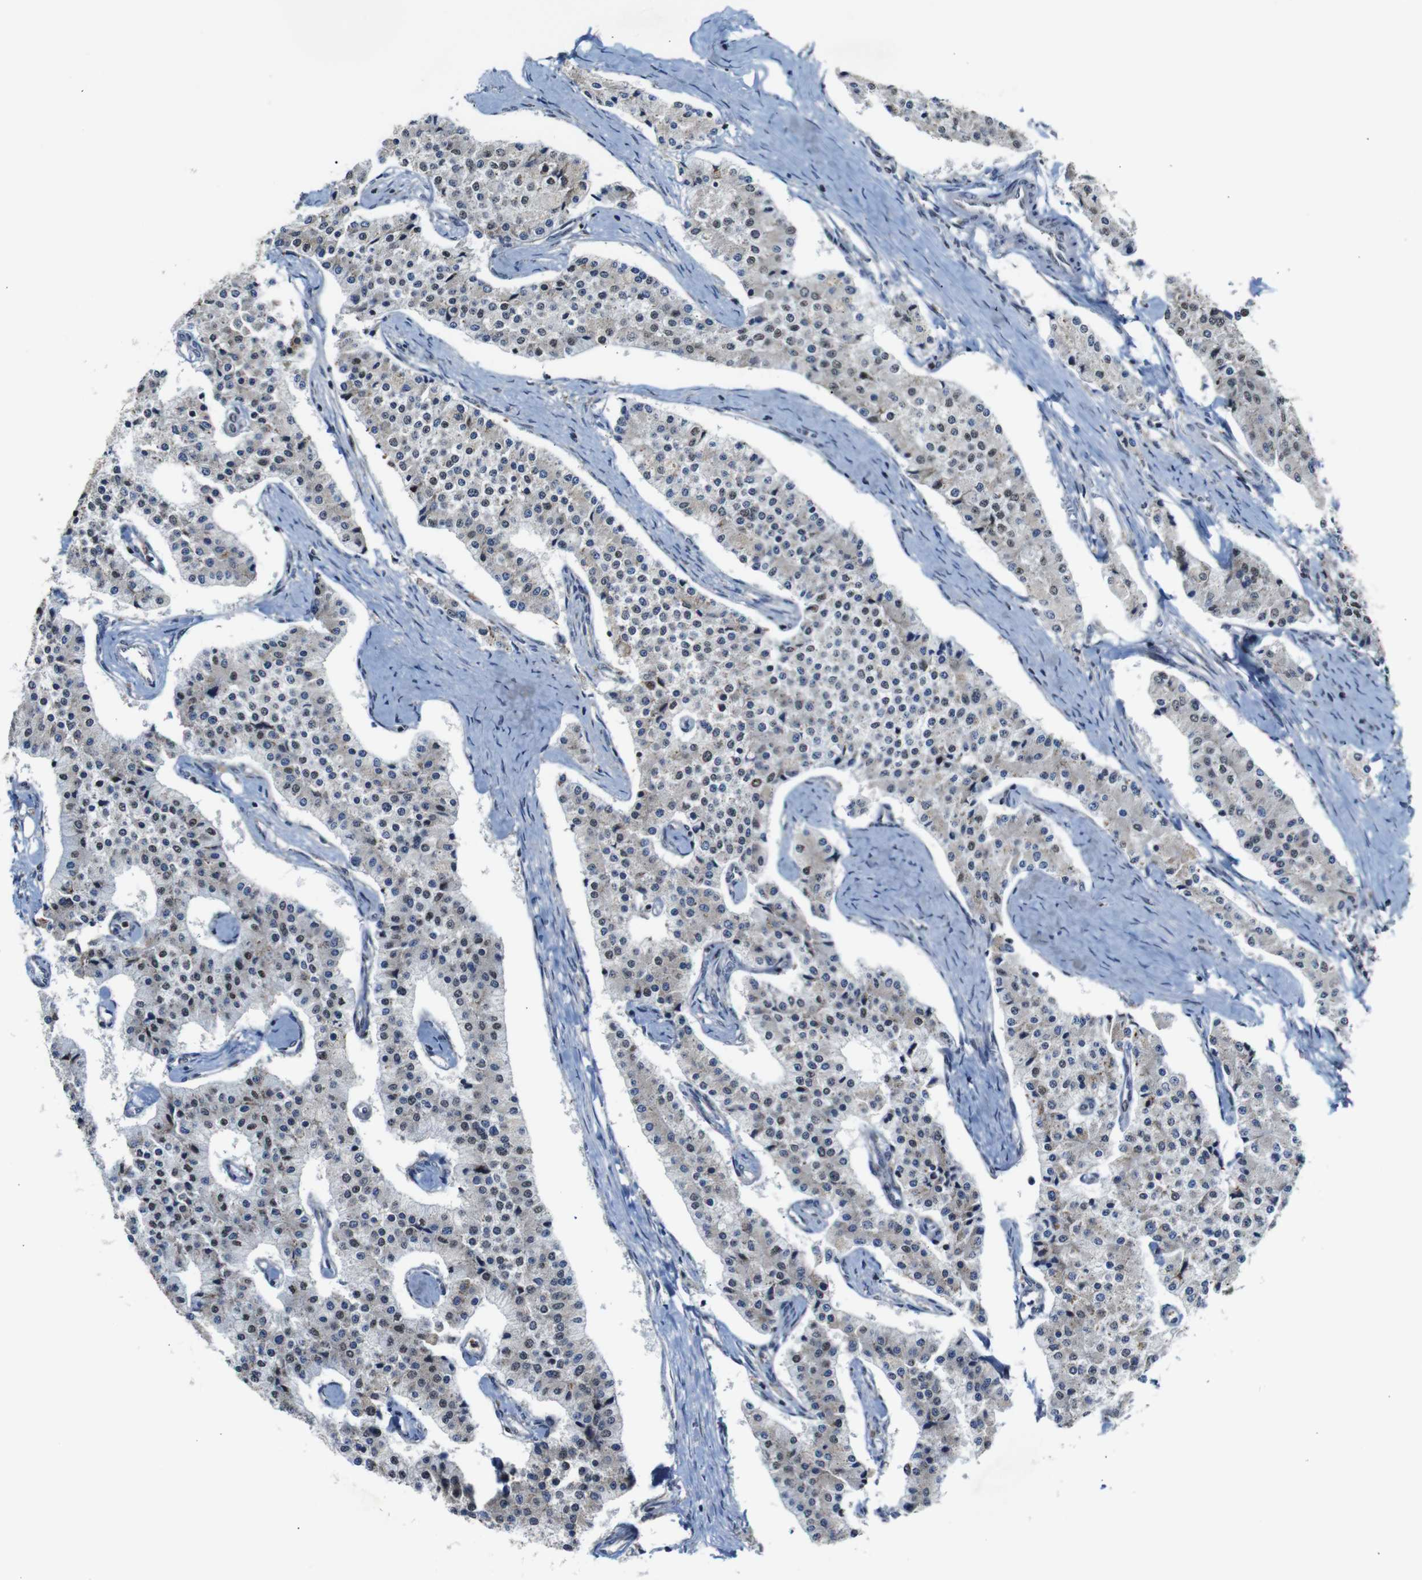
{"staining": {"intensity": "negative", "quantity": "none", "location": "none"}, "tissue": "carcinoid", "cell_type": "Tumor cells", "image_type": "cancer", "snomed": [{"axis": "morphology", "description": "Carcinoid, malignant, NOS"}, {"axis": "topography", "description": "Colon"}], "caption": "The IHC photomicrograph has no significant staining in tumor cells of carcinoid tissue. (DAB immunohistochemistry (IHC), high magnification).", "gene": "PTPN1", "patient": {"sex": "female", "age": 52}}